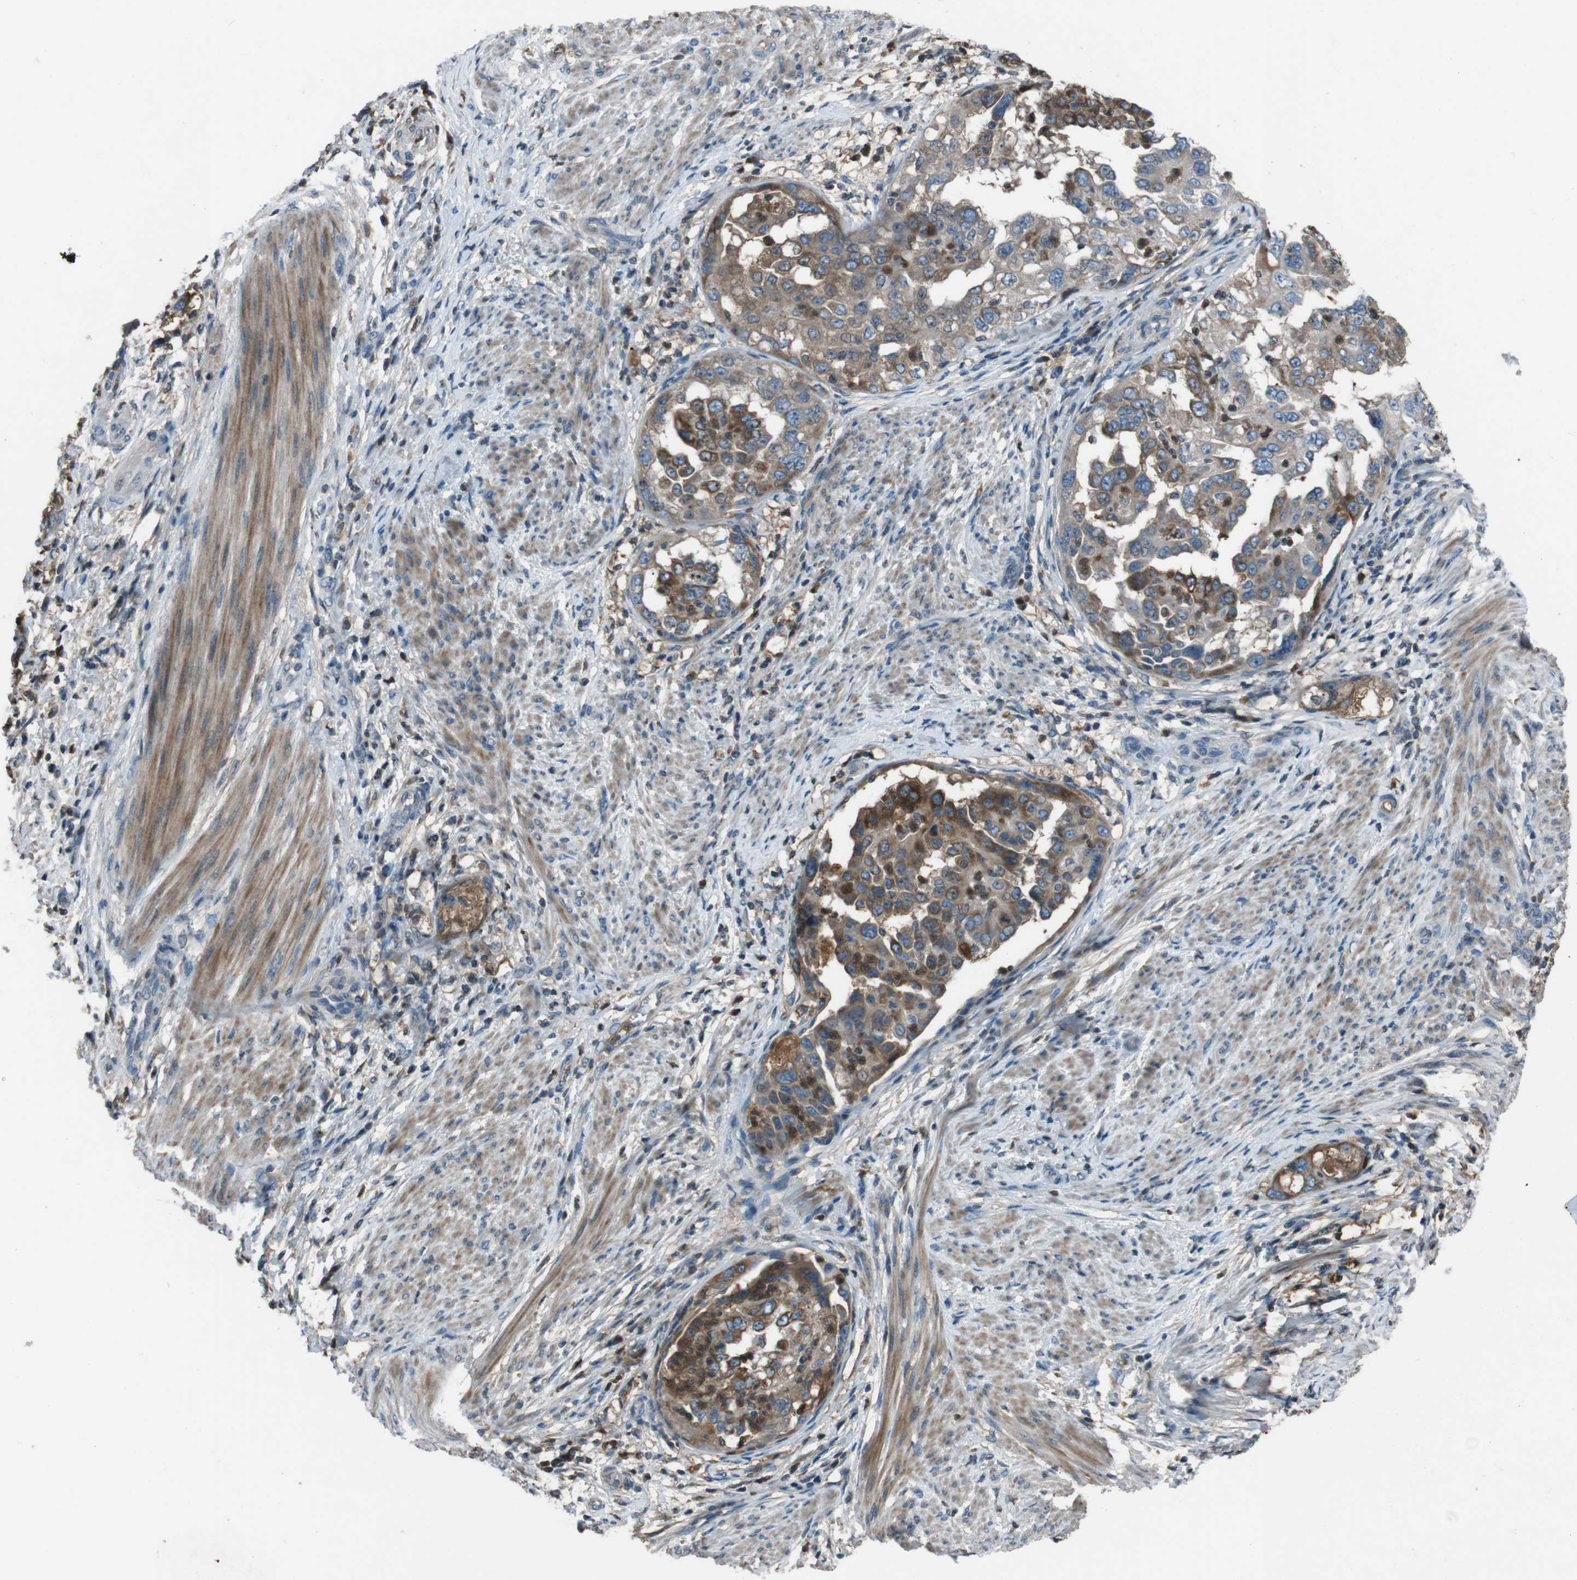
{"staining": {"intensity": "moderate", "quantity": ">75%", "location": "cytoplasmic/membranous"}, "tissue": "endometrial cancer", "cell_type": "Tumor cells", "image_type": "cancer", "snomed": [{"axis": "morphology", "description": "Adenocarcinoma, NOS"}, {"axis": "topography", "description": "Endometrium"}], "caption": "Brown immunohistochemical staining in human endometrial adenocarcinoma reveals moderate cytoplasmic/membranous positivity in about >75% of tumor cells.", "gene": "UGT1A6", "patient": {"sex": "female", "age": 85}}